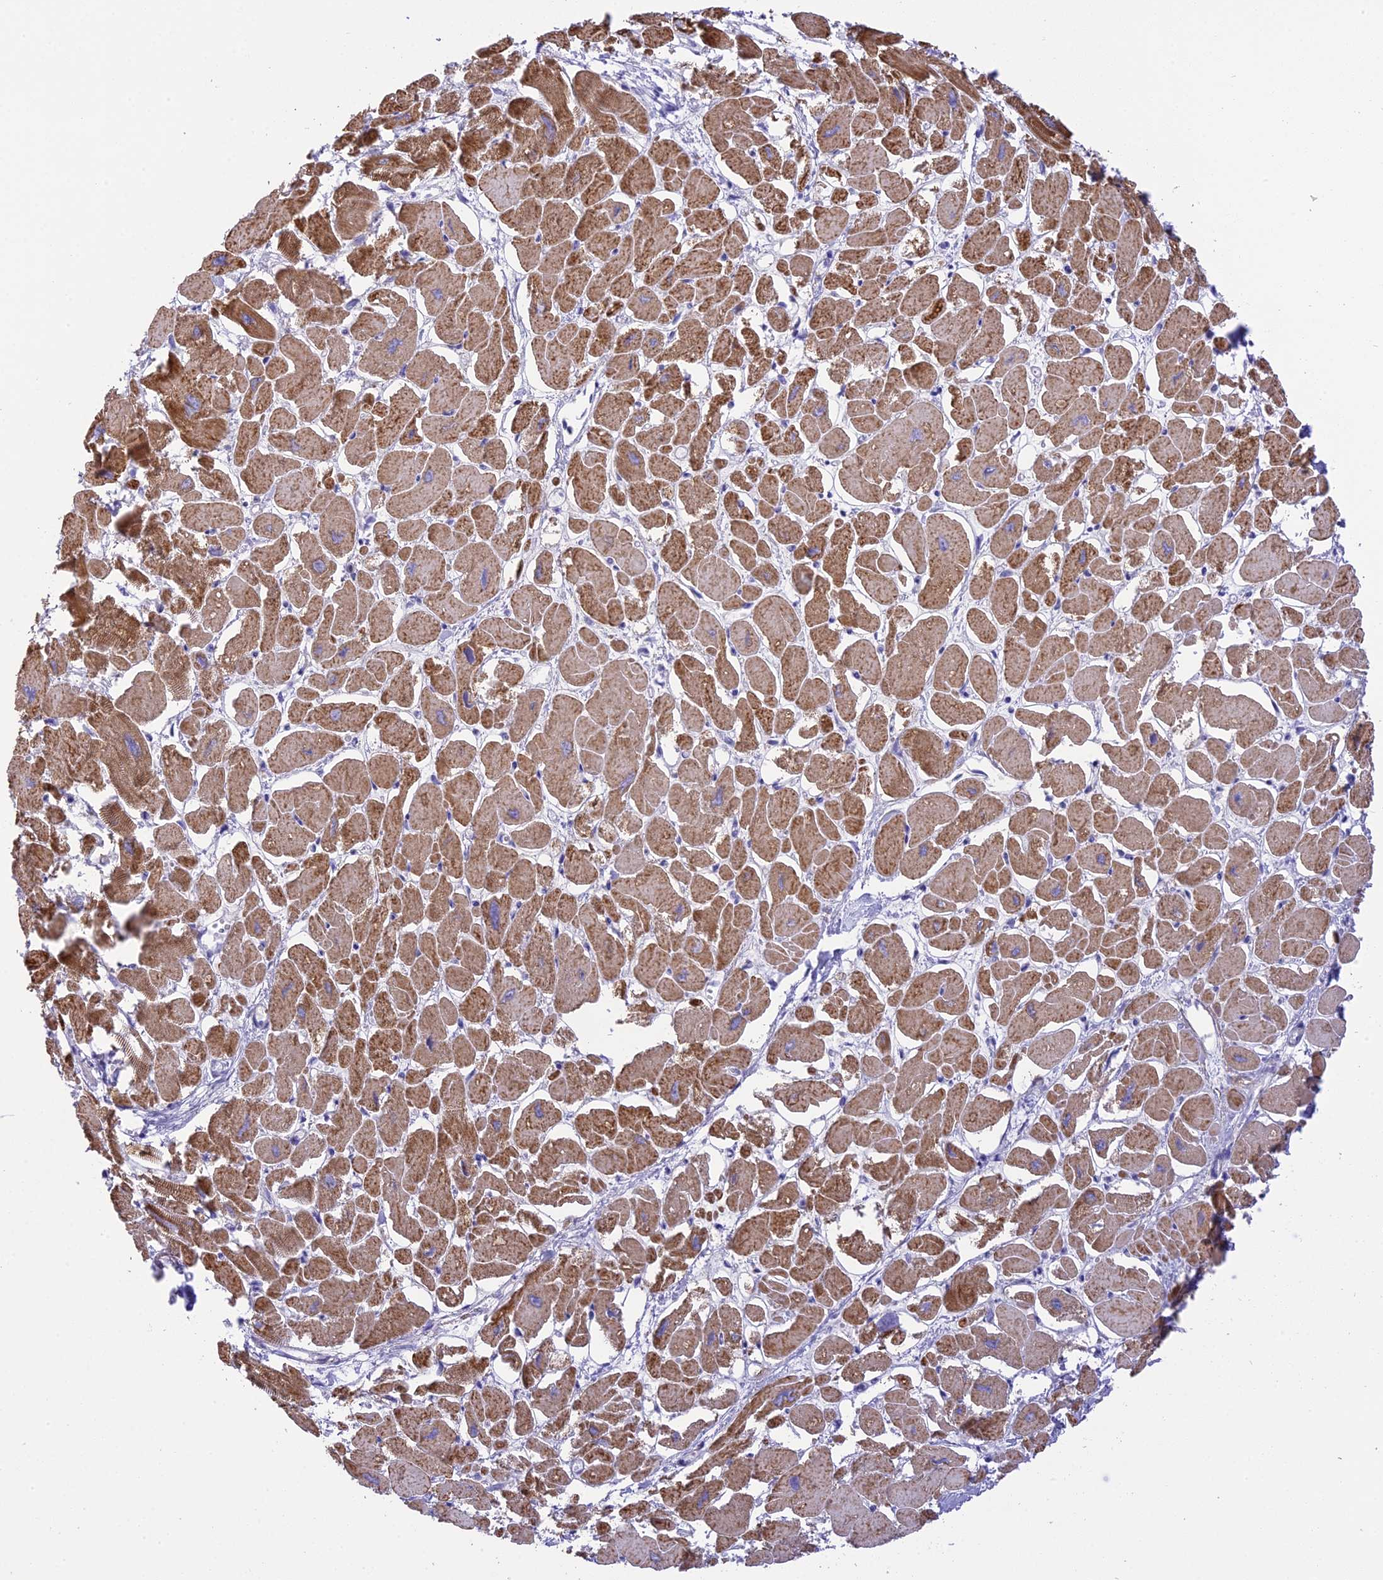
{"staining": {"intensity": "moderate", "quantity": ">75%", "location": "cytoplasmic/membranous"}, "tissue": "heart muscle", "cell_type": "Cardiomyocytes", "image_type": "normal", "snomed": [{"axis": "morphology", "description": "Normal tissue, NOS"}, {"axis": "topography", "description": "Heart"}], "caption": "Heart muscle was stained to show a protein in brown. There is medium levels of moderate cytoplasmic/membranous staining in about >75% of cardiomyocytes. The protein is shown in brown color, while the nuclei are stained blue.", "gene": "CORO7", "patient": {"sex": "male", "age": 54}}